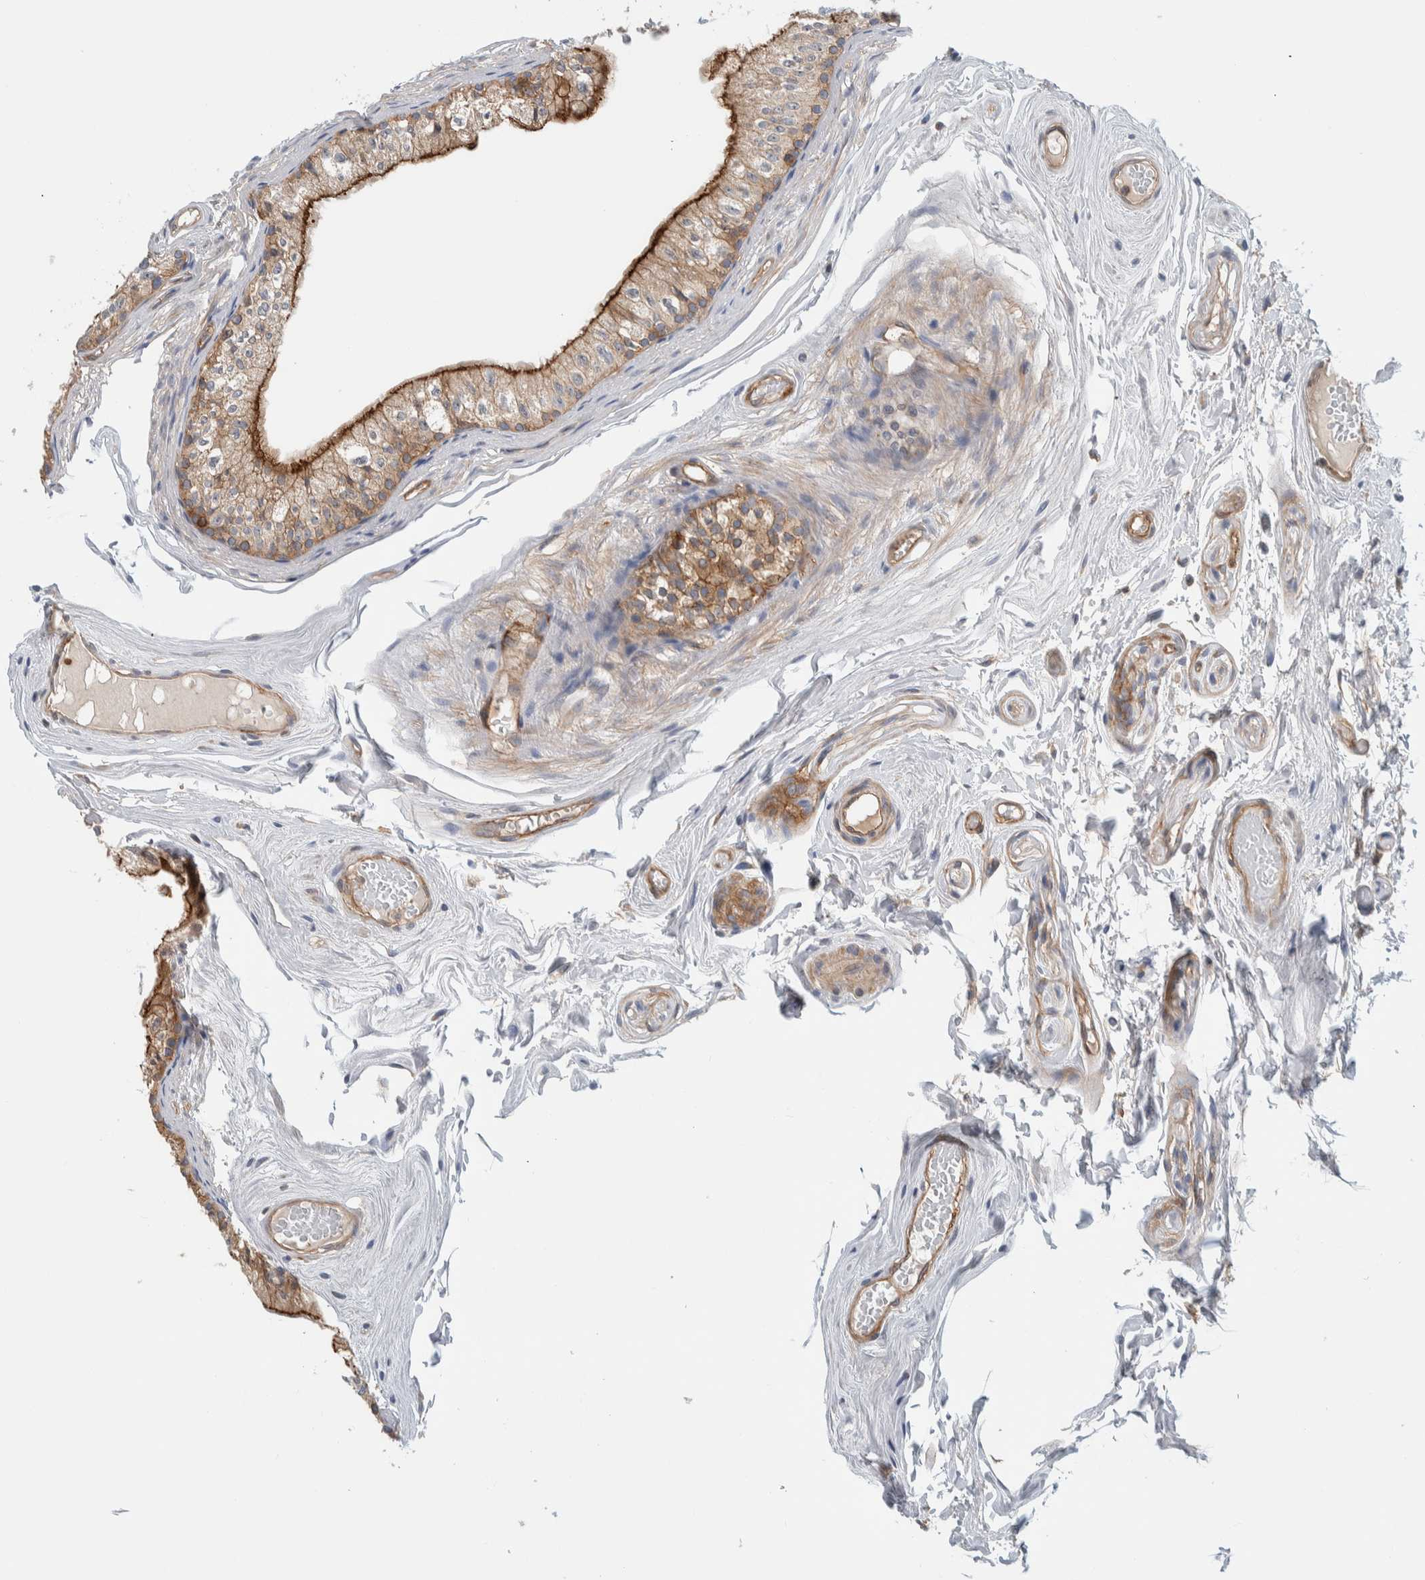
{"staining": {"intensity": "strong", "quantity": ">75%", "location": "cytoplasmic/membranous"}, "tissue": "epididymis", "cell_type": "Glandular cells", "image_type": "normal", "snomed": [{"axis": "morphology", "description": "Normal tissue, NOS"}, {"axis": "topography", "description": "Epididymis"}], "caption": "A high amount of strong cytoplasmic/membranous positivity is present in about >75% of glandular cells in benign epididymis. Using DAB (brown) and hematoxylin (blue) stains, captured at high magnification using brightfield microscopy.", "gene": "MPRIP", "patient": {"sex": "male", "age": 79}}